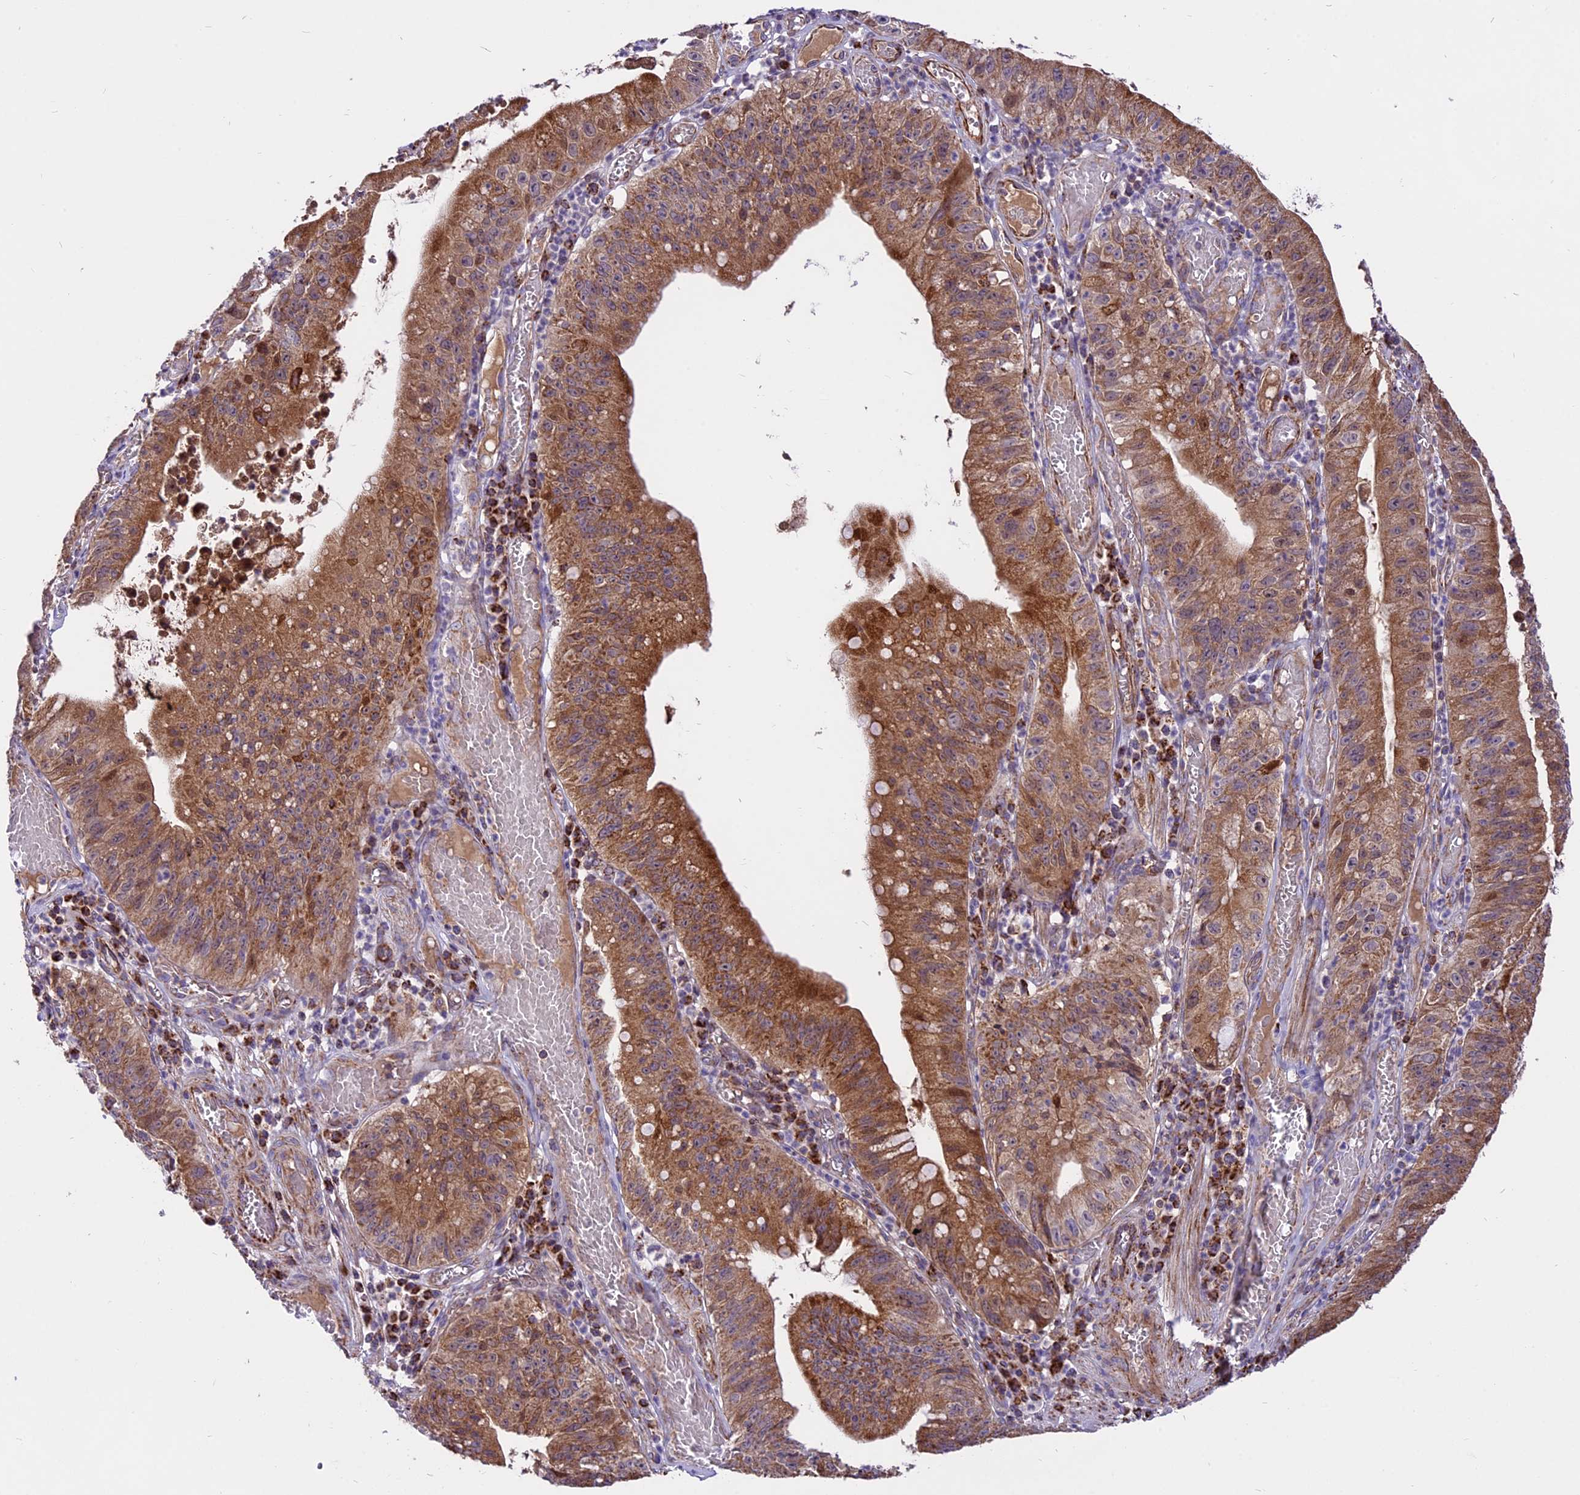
{"staining": {"intensity": "moderate", "quantity": ">75%", "location": "cytoplasmic/membranous"}, "tissue": "stomach cancer", "cell_type": "Tumor cells", "image_type": "cancer", "snomed": [{"axis": "morphology", "description": "Adenocarcinoma, NOS"}, {"axis": "topography", "description": "Stomach"}], "caption": "Immunohistochemical staining of stomach cancer demonstrates moderate cytoplasmic/membranous protein expression in about >75% of tumor cells.", "gene": "COX17", "patient": {"sex": "male", "age": 59}}